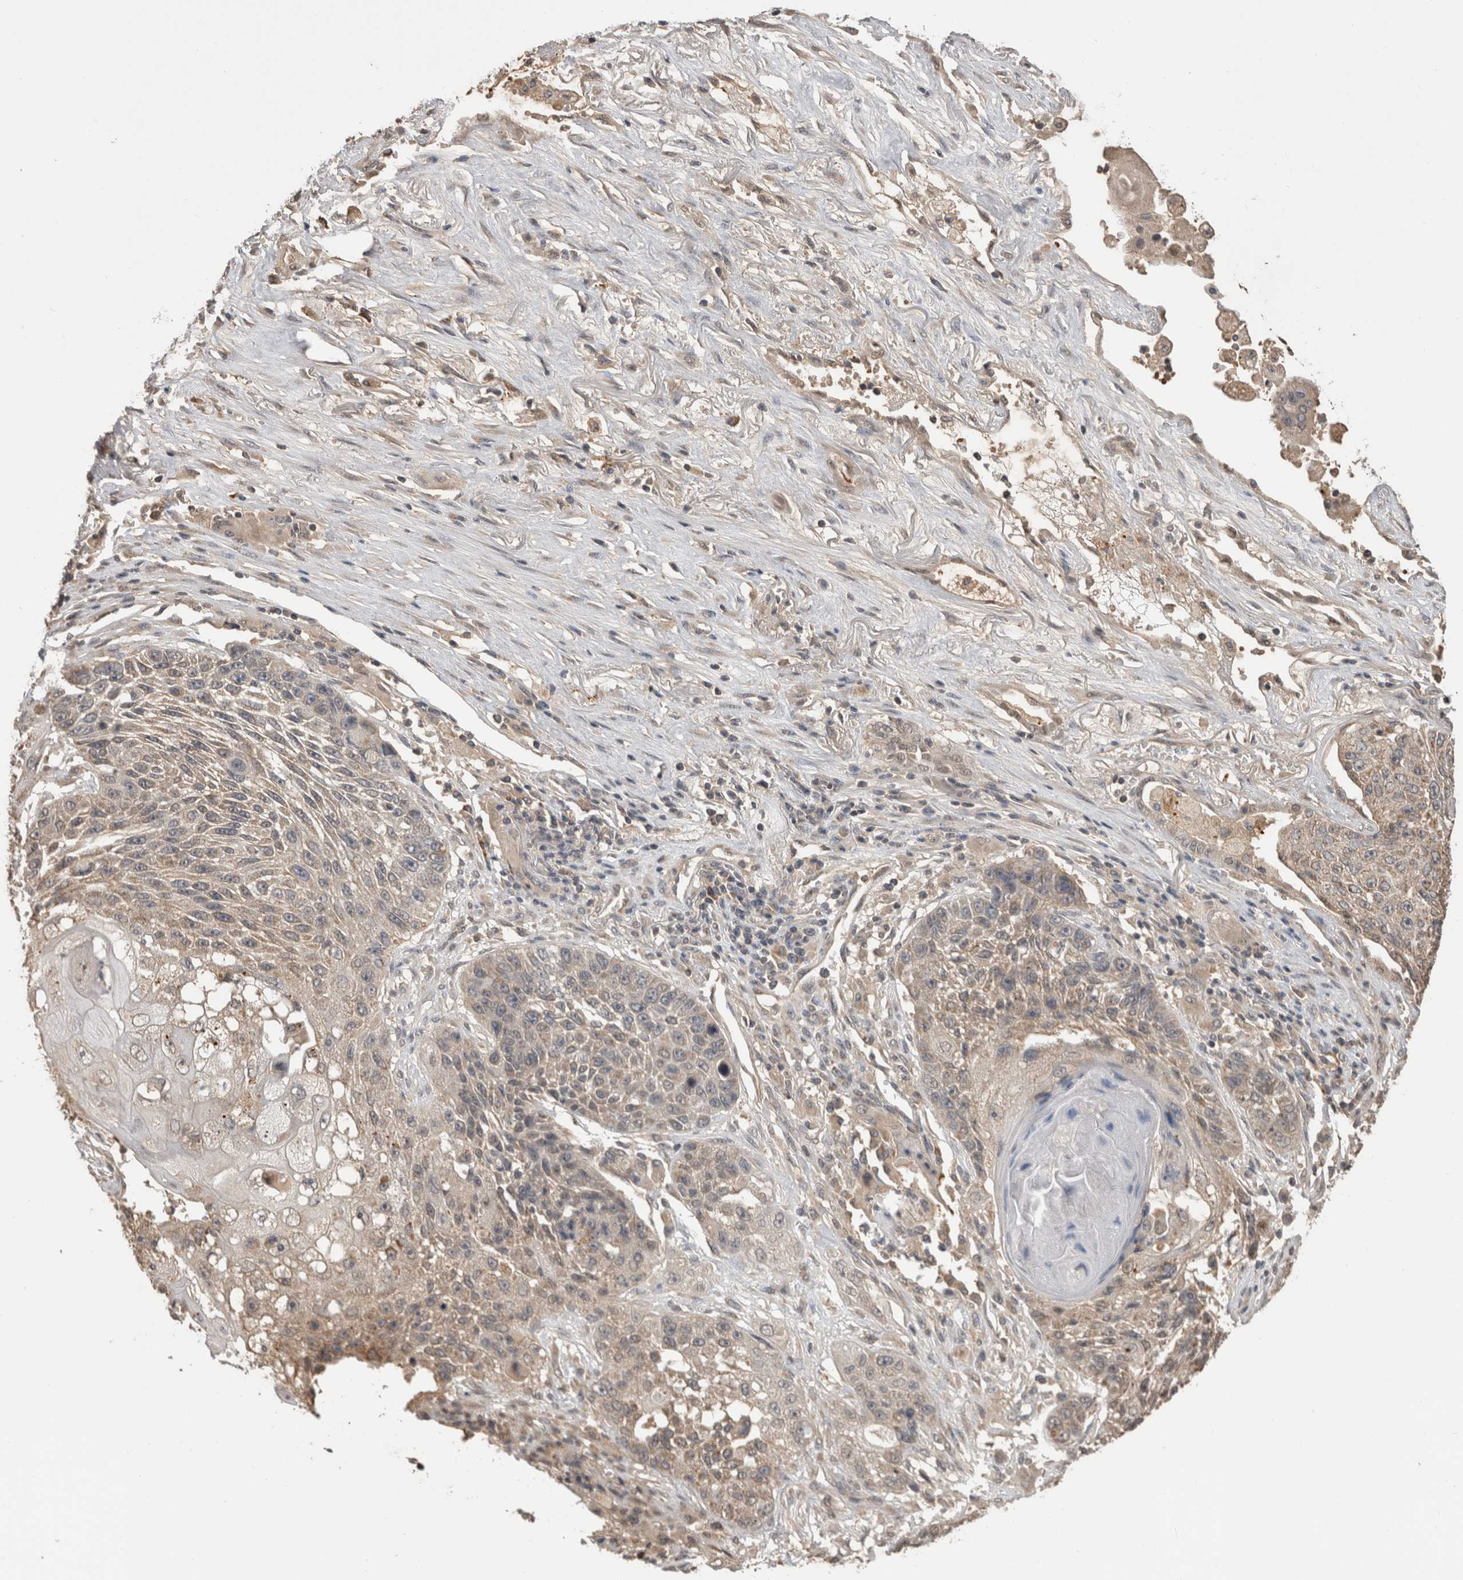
{"staining": {"intensity": "weak", "quantity": "<25%", "location": "cytoplasmic/membranous"}, "tissue": "lung cancer", "cell_type": "Tumor cells", "image_type": "cancer", "snomed": [{"axis": "morphology", "description": "Squamous cell carcinoma, NOS"}, {"axis": "topography", "description": "Lung"}], "caption": "This is an IHC histopathology image of squamous cell carcinoma (lung). There is no staining in tumor cells.", "gene": "PREP", "patient": {"sex": "male", "age": 61}}